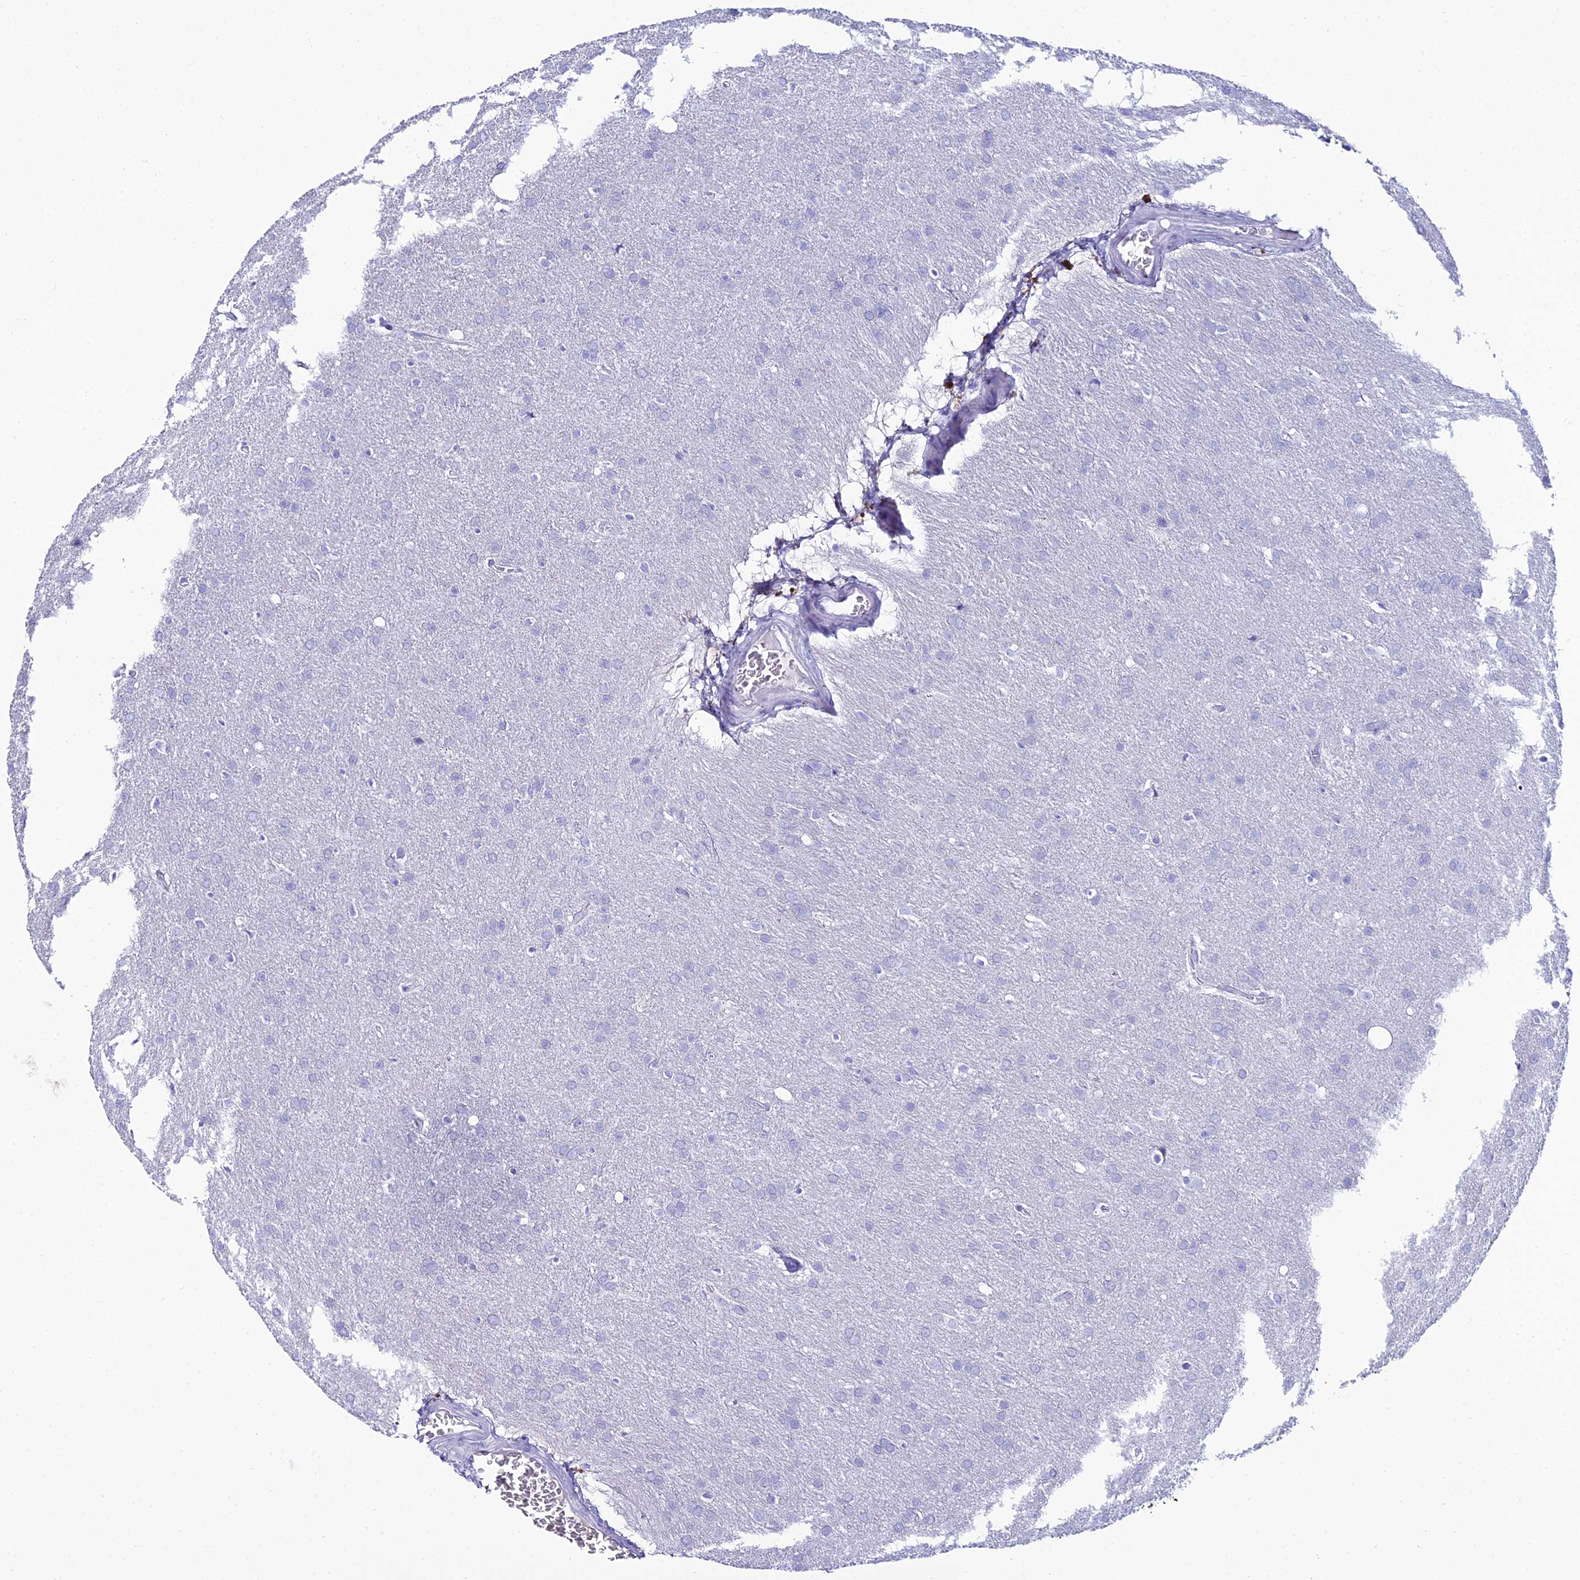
{"staining": {"intensity": "negative", "quantity": "none", "location": "none"}, "tissue": "glioma", "cell_type": "Tumor cells", "image_type": "cancer", "snomed": [{"axis": "morphology", "description": "Glioma, malignant, Low grade"}, {"axis": "topography", "description": "Brain"}], "caption": "The IHC histopathology image has no significant positivity in tumor cells of malignant low-grade glioma tissue.", "gene": "OR4D5", "patient": {"sex": "female", "age": 32}}